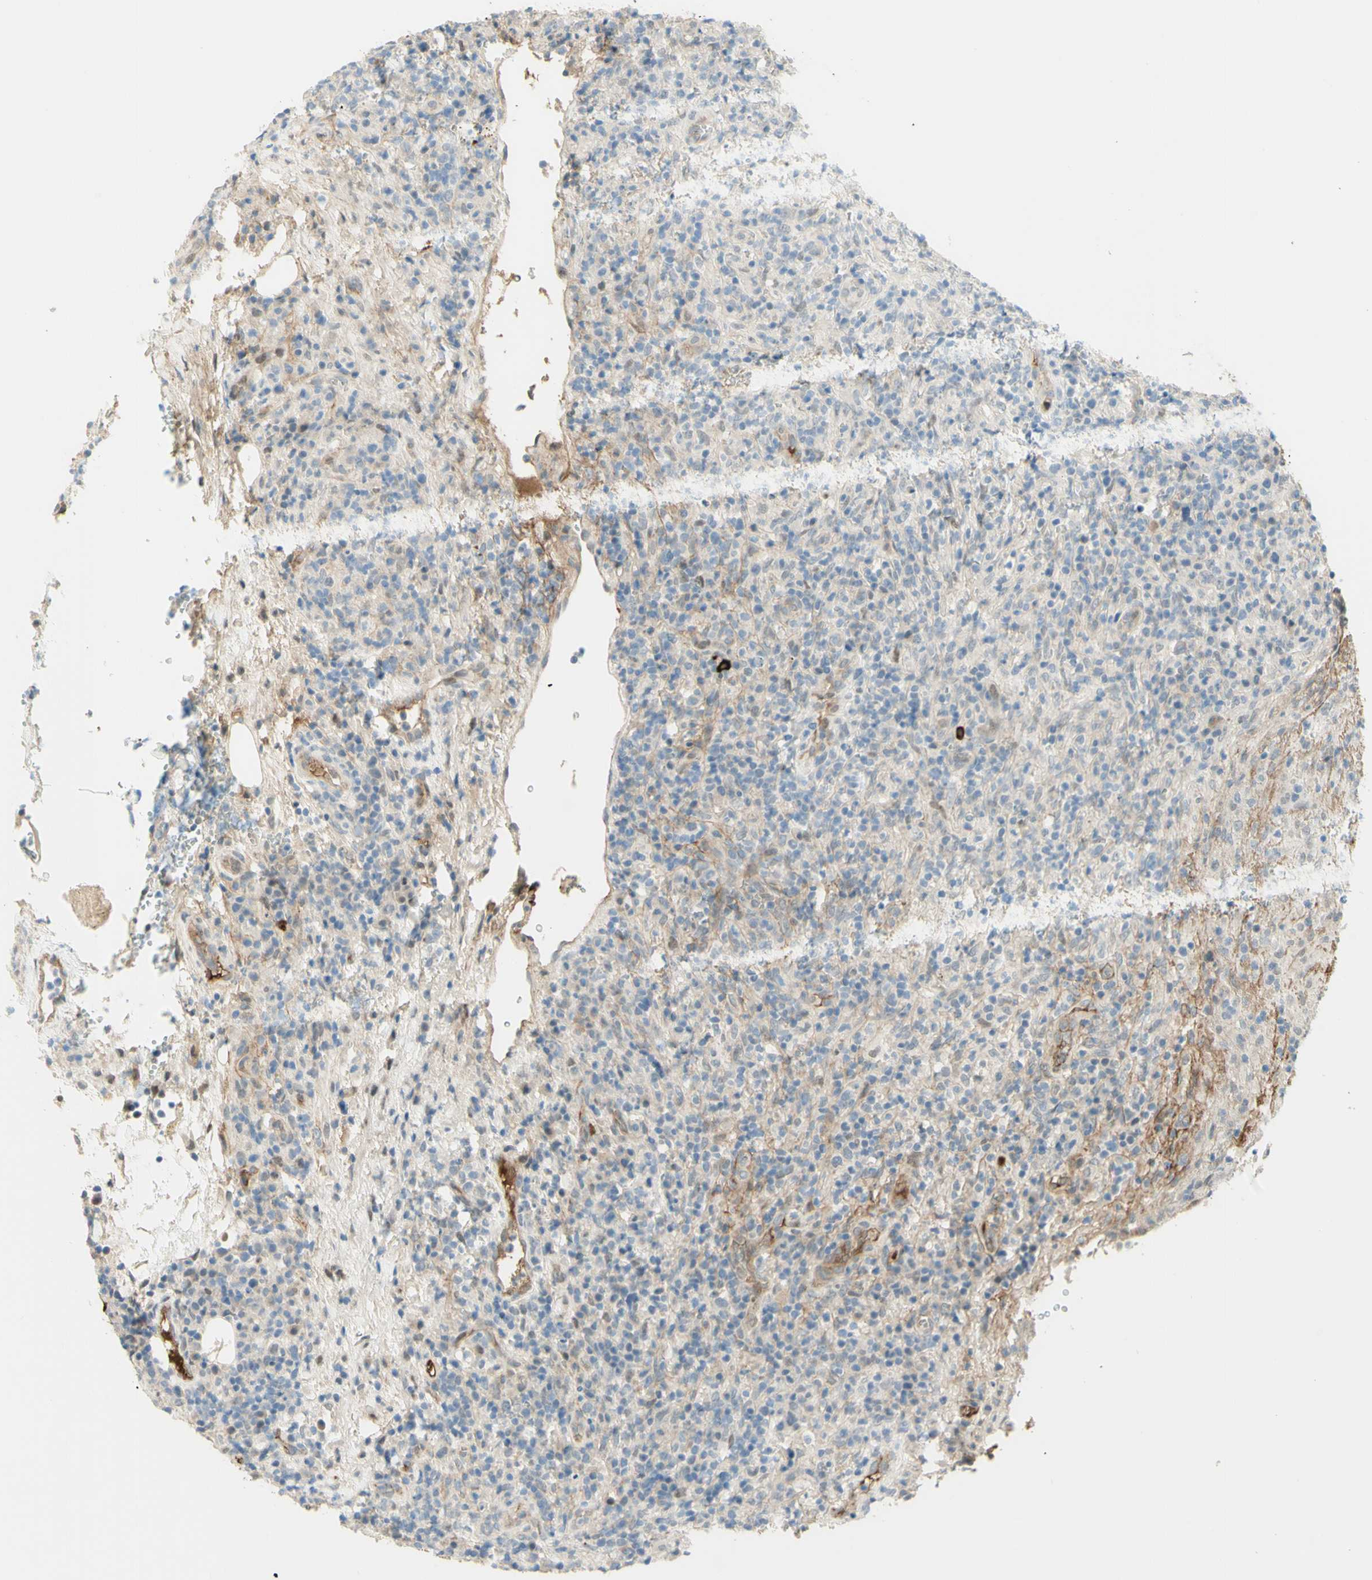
{"staining": {"intensity": "negative", "quantity": "none", "location": "none"}, "tissue": "lymphoma", "cell_type": "Tumor cells", "image_type": "cancer", "snomed": [{"axis": "morphology", "description": "Malignant lymphoma, non-Hodgkin's type, High grade"}, {"axis": "topography", "description": "Lymph node"}], "caption": "This is a image of IHC staining of high-grade malignant lymphoma, non-Hodgkin's type, which shows no staining in tumor cells.", "gene": "ANGPT2", "patient": {"sex": "female", "age": 76}}